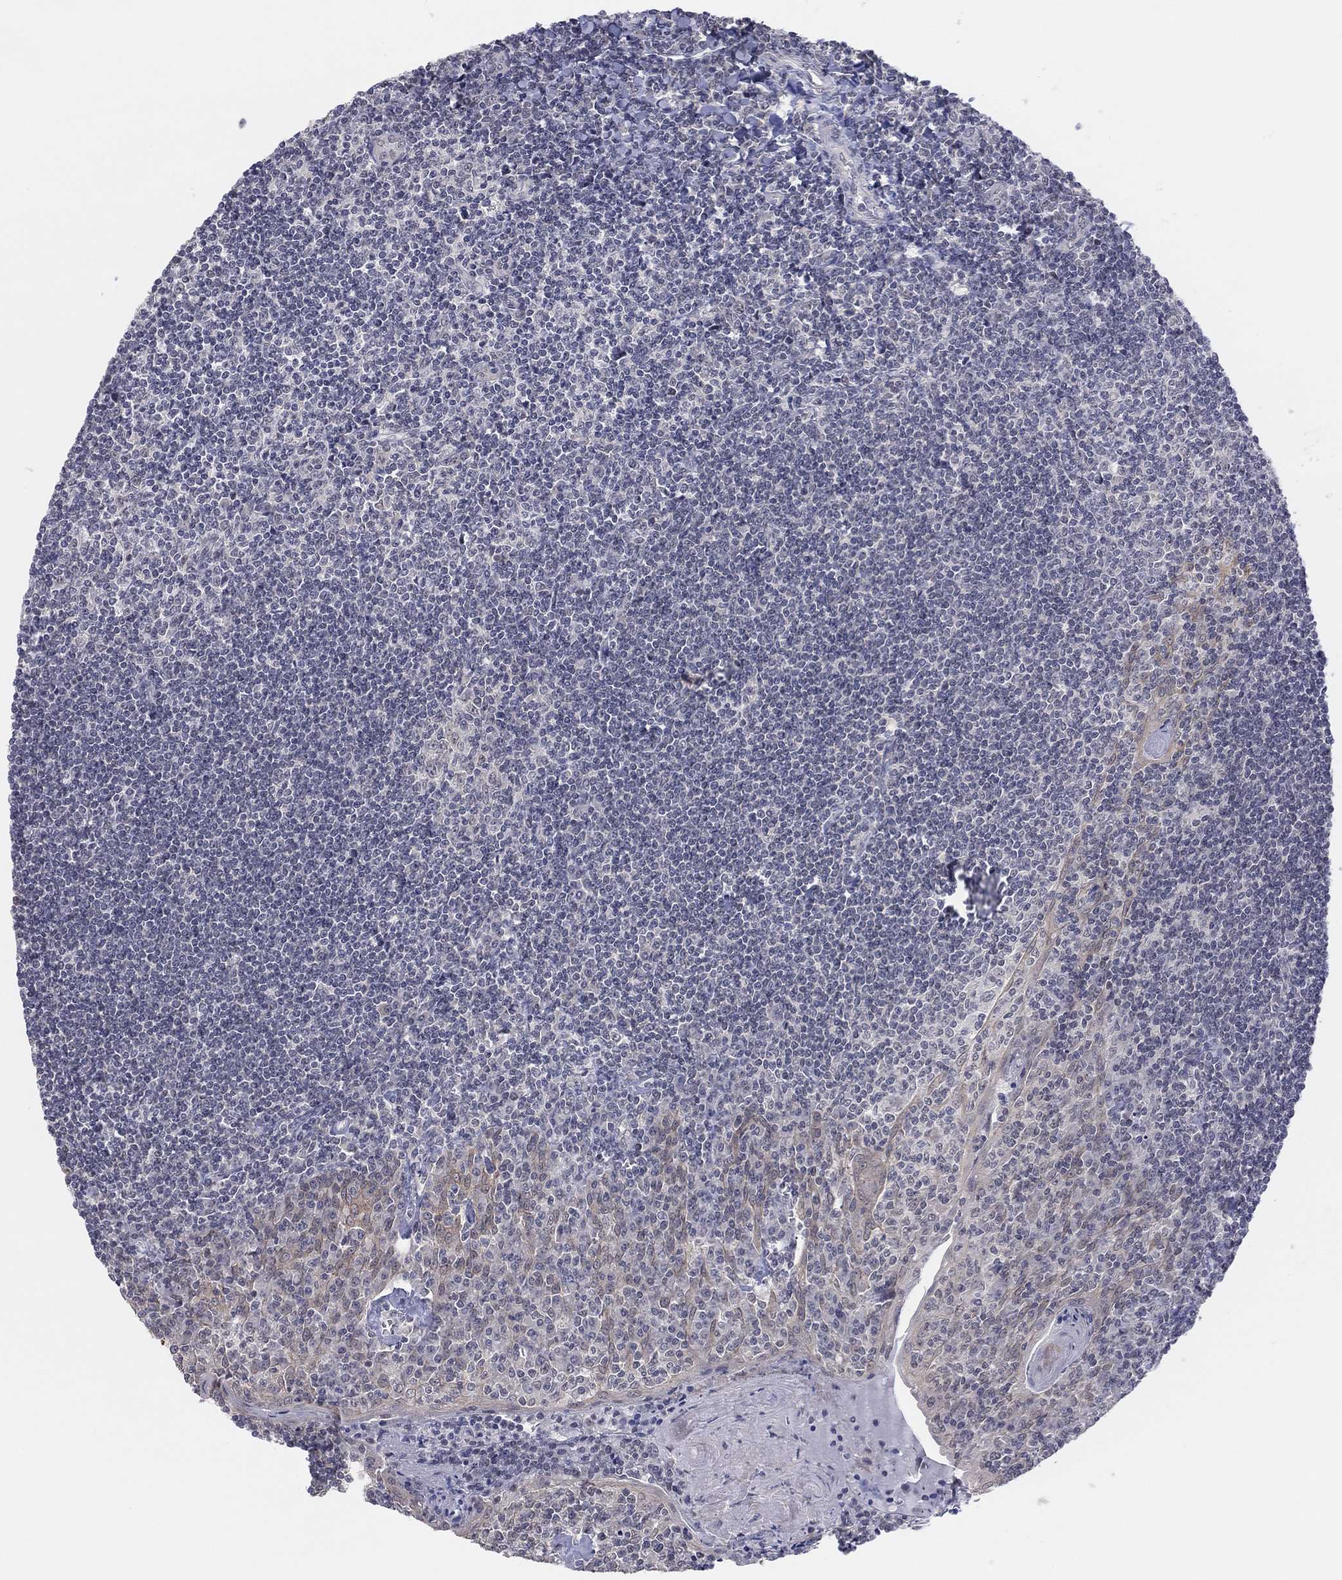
{"staining": {"intensity": "negative", "quantity": "none", "location": "none"}, "tissue": "tonsil", "cell_type": "Germinal center cells", "image_type": "normal", "snomed": [{"axis": "morphology", "description": "Normal tissue, NOS"}, {"axis": "topography", "description": "Tonsil"}], "caption": "Benign tonsil was stained to show a protein in brown. There is no significant positivity in germinal center cells.", "gene": "SLC22A2", "patient": {"sex": "female", "age": 12}}